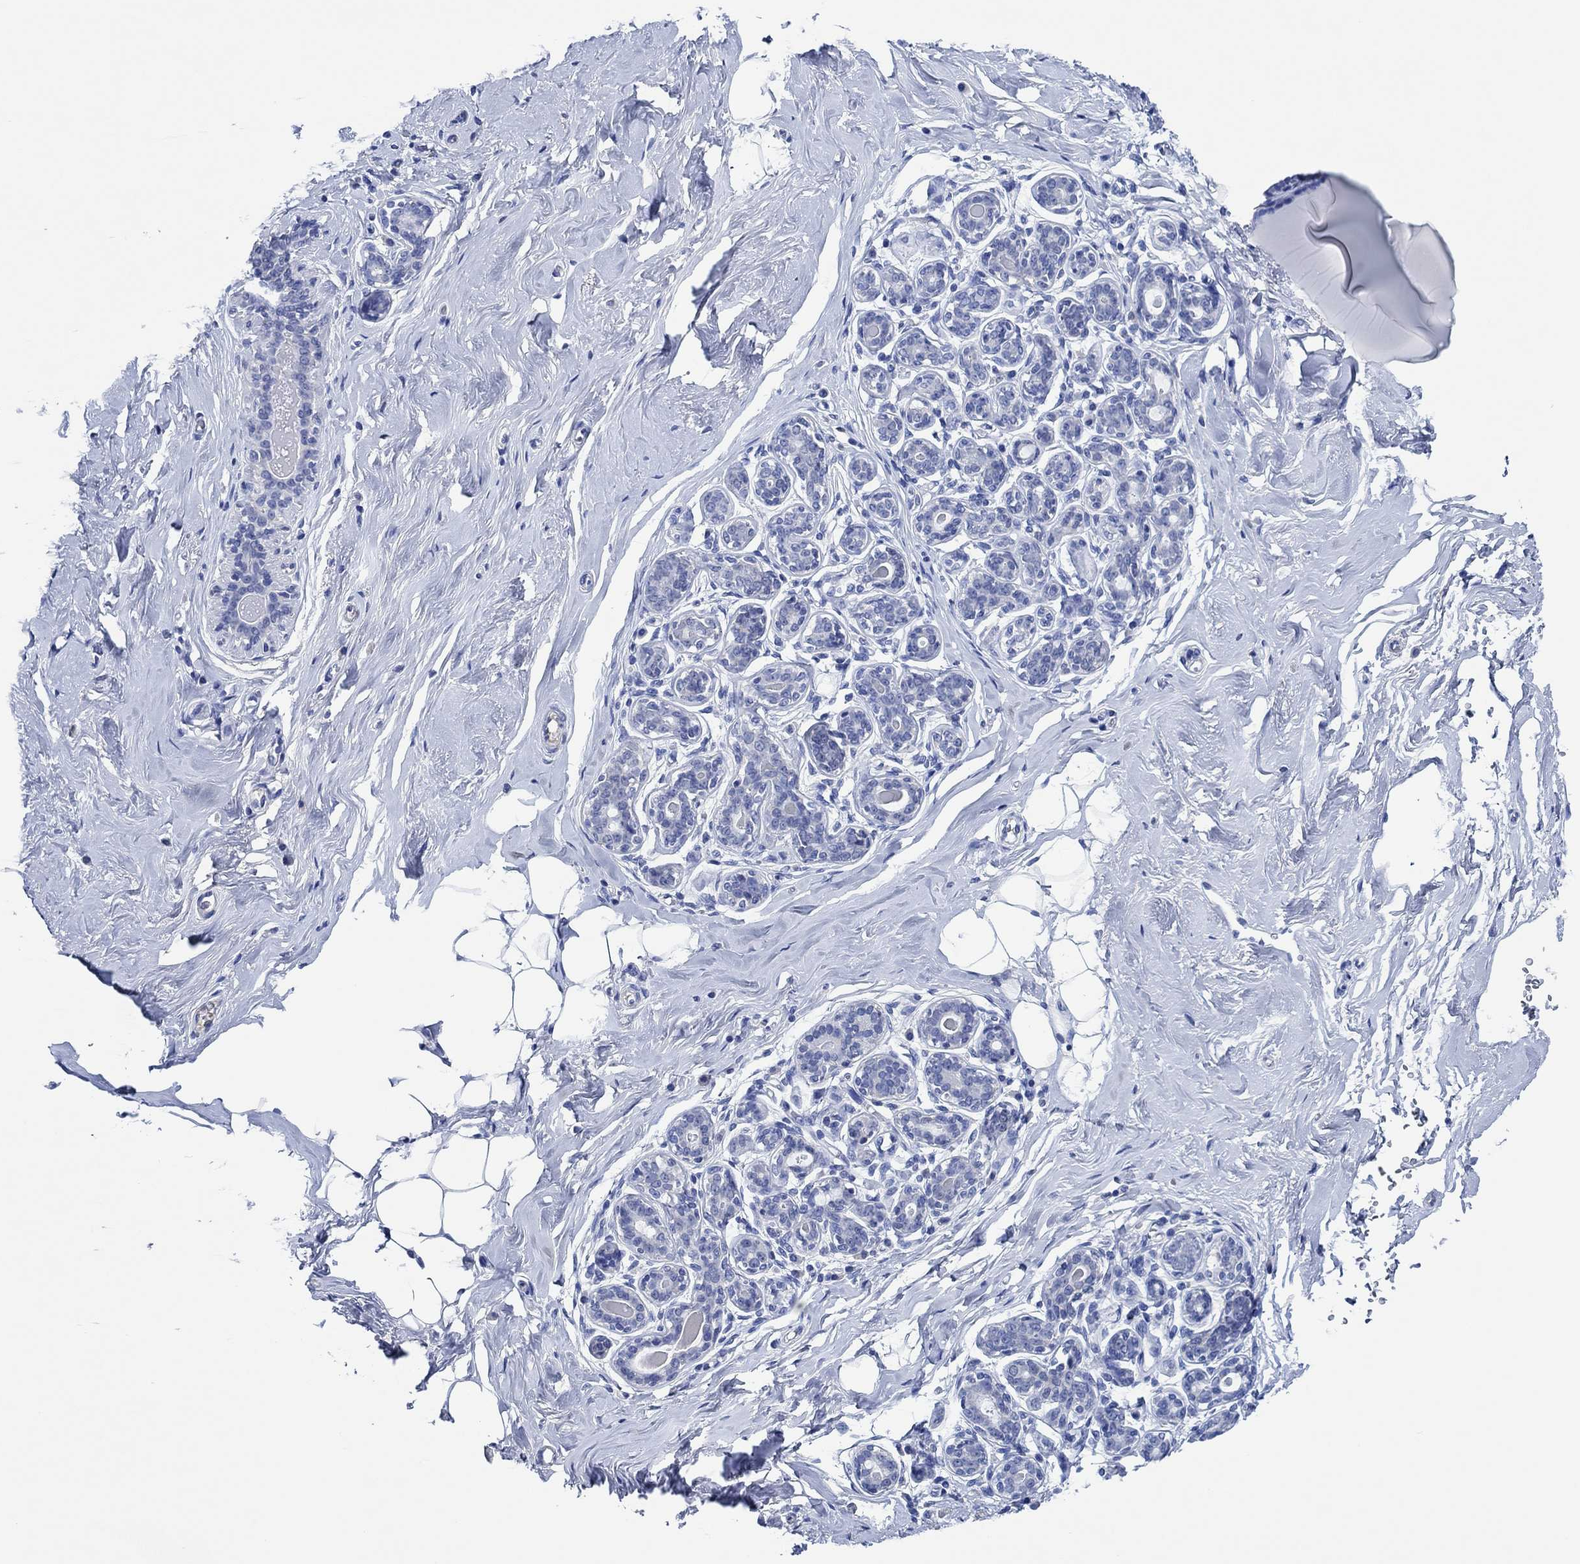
{"staining": {"intensity": "negative", "quantity": "none", "location": "none"}, "tissue": "breast", "cell_type": "Adipocytes", "image_type": "normal", "snomed": [{"axis": "morphology", "description": "Normal tissue, NOS"}, {"axis": "topography", "description": "Skin"}, {"axis": "topography", "description": "Breast"}], "caption": "Adipocytes are negative for brown protein staining in benign breast.", "gene": "CPNE6", "patient": {"sex": "female", "age": 43}}